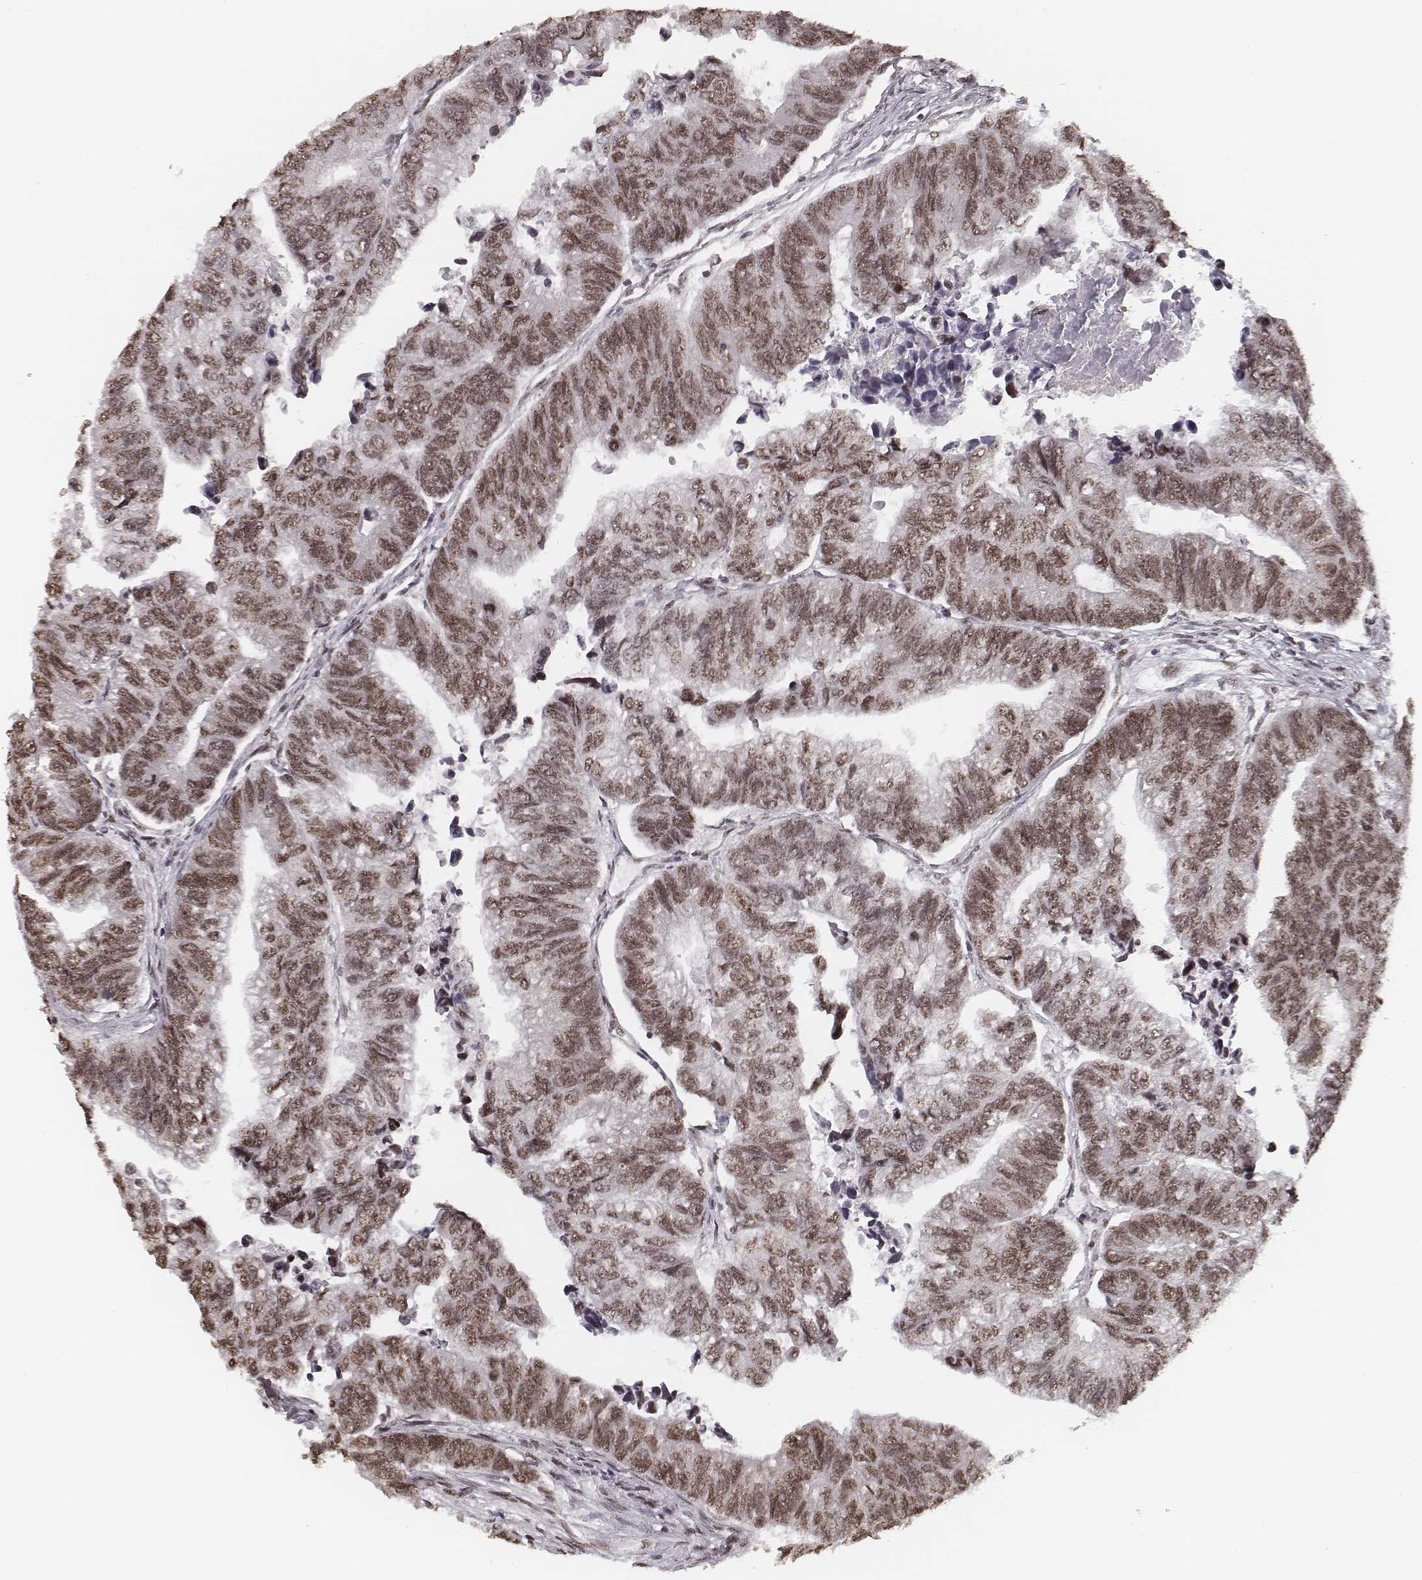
{"staining": {"intensity": "moderate", "quantity": ">75%", "location": "nuclear"}, "tissue": "colorectal cancer", "cell_type": "Tumor cells", "image_type": "cancer", "snomed": [{"axis": "morphology", "description": "Adenocarcinoma, NOS"}, {"axis": "topography", "description": "Colon"}], "caption": "The photomicrograph exhibits staining of adenocarcinoma (colorectal), revealing moderate nuclear protein expression (brown color) within tumor cells.", "gene": "HMGA2", "patient": {"sex": "female", "age": 65}}